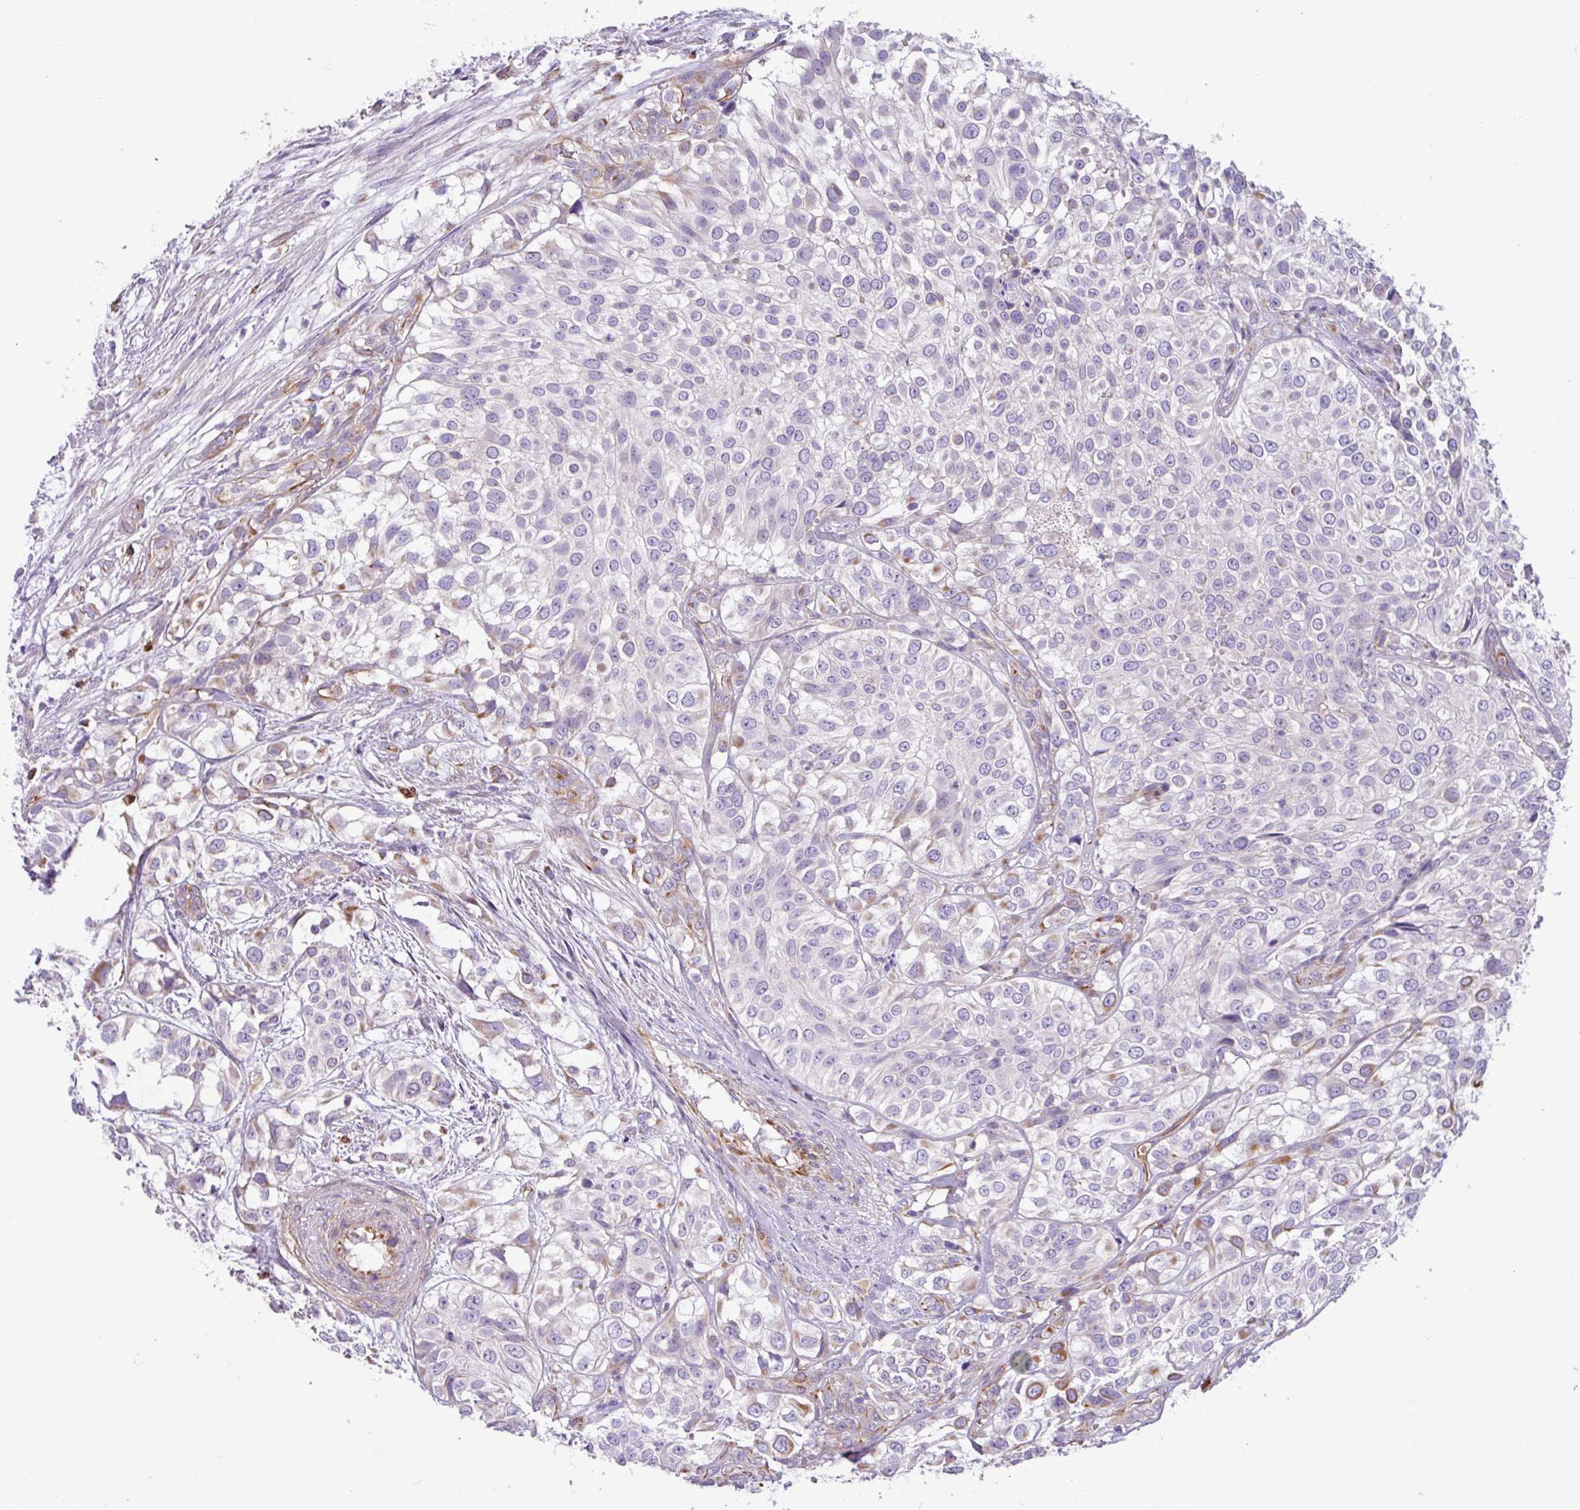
{"staining": {"intensity": "weak", "quantity": "<25%", "location": "cytoplasmic/membranous"}, "tissue": "urothelial cancer", "cell_type": "Tumor cells", "image_type": "cancer", "snomed": [{"axis": "morphology", "description": "Urothelial carcinoma, High grade"}, {"axis": "topography", "description": "Urinary bladder"}], "caption": "The micrograph shows no significant expression in tumor cells of high-grade urothelial carcinoma. (Stains: DAB (3,3'-diaminobenzidine) immunohistochemistry (IHC) with hematoxylin counter stain, Microscopy: brightfield microscopy at high magnification).", "gene": "MRM2", "patient": {"sex": "male", "age": 56}}